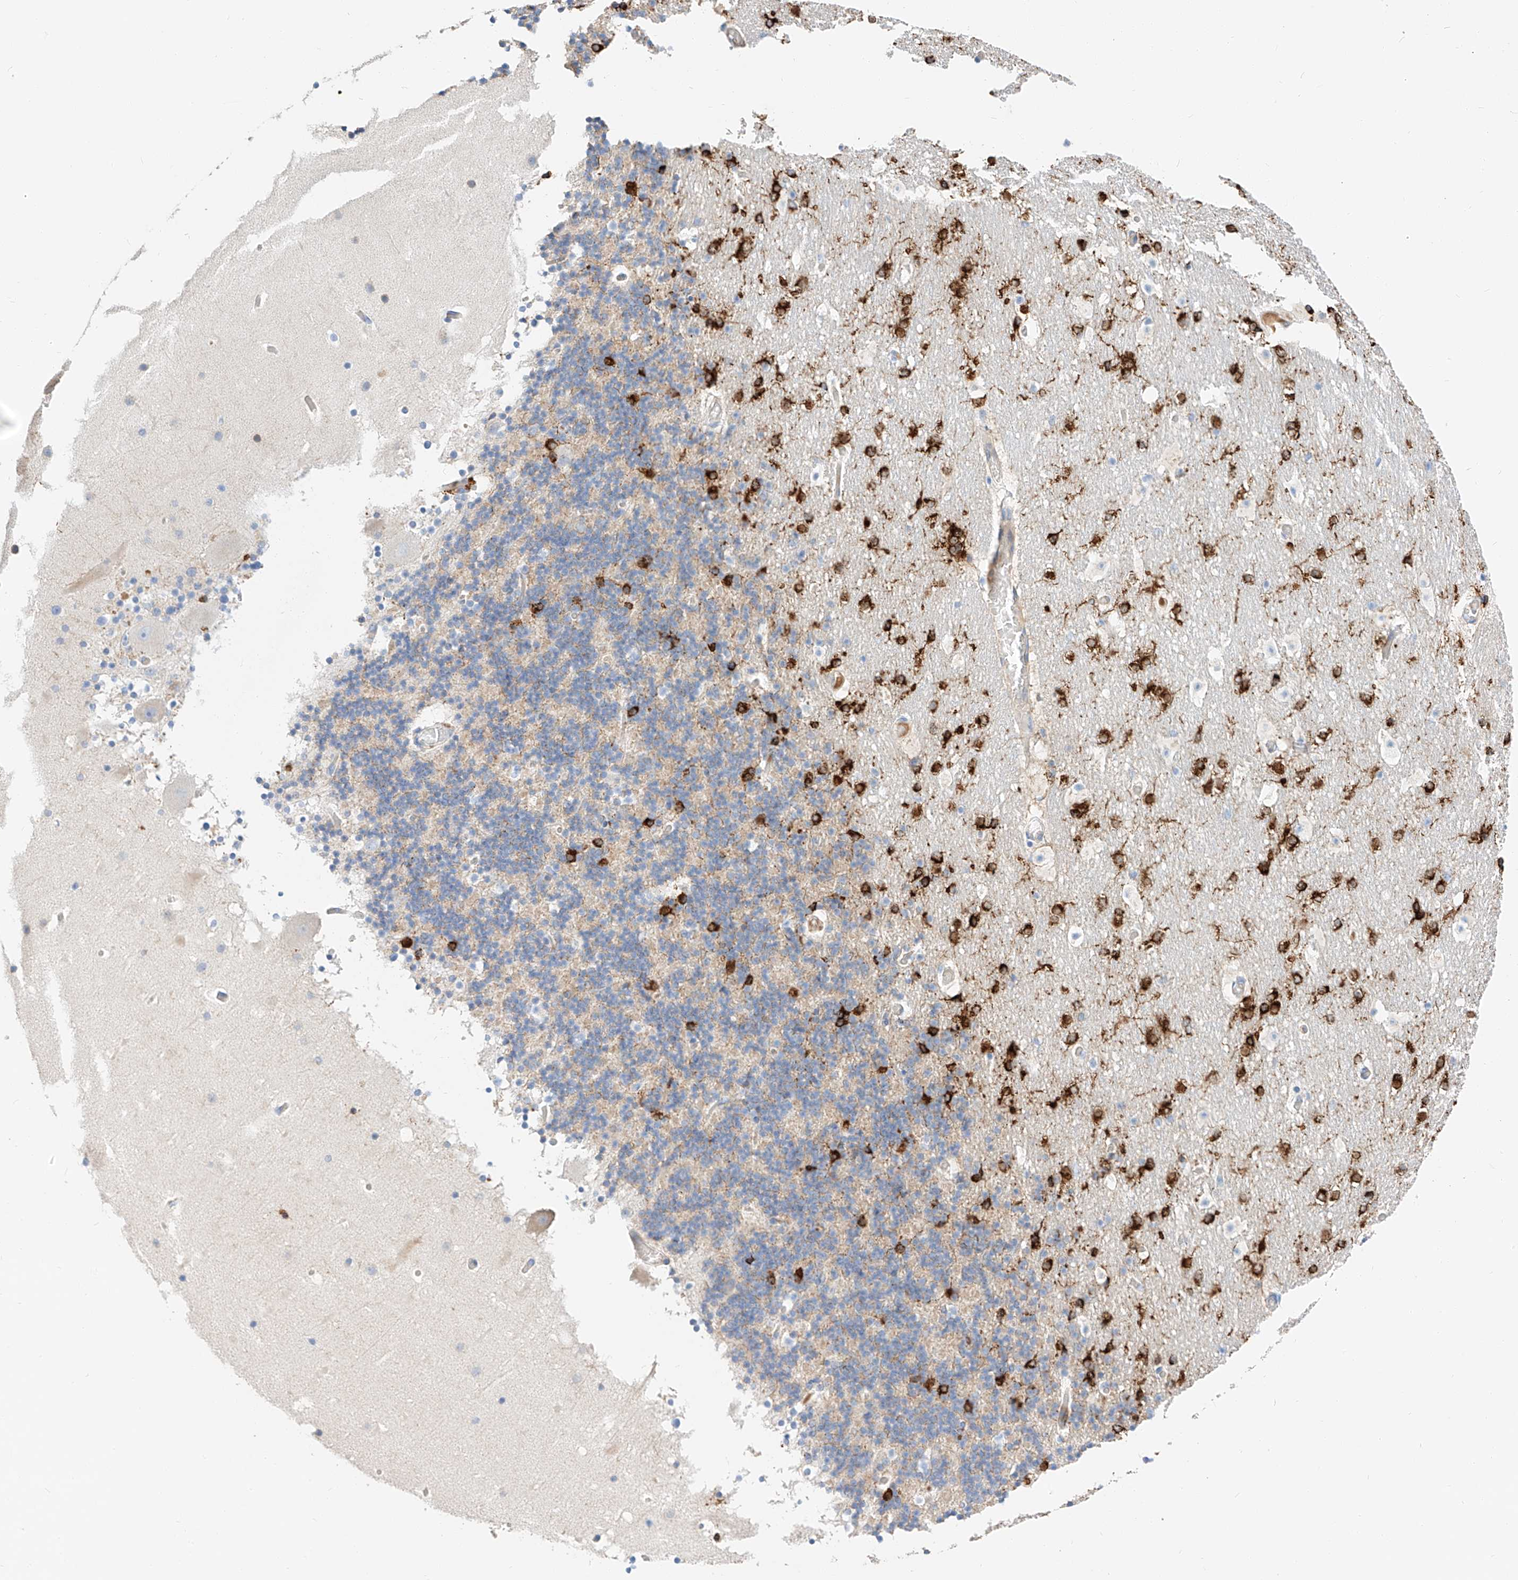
{"staining": {"intensity": "strong", "quantity": "<25%", "location": "cytoplasmic/membranous"}, "tissue": "cerebellum", "cell_type": "Cells in granular layer", "image_type": "normal", "snomed": [{"axis": "morphology", "description": "Normal tissue, NOS"}, {"axis": "topography", "description": "Cerebellum"}], "caption": "This photomicrograph exhibits immunohistochemistry (IHC) staining of benign human cerebellum, with medium strong cytoplasmic/membranous expression in approximately <25% of cells in granular layer.", "gene": "MAP7", "patient": {"sex": "male", "age": 57}}